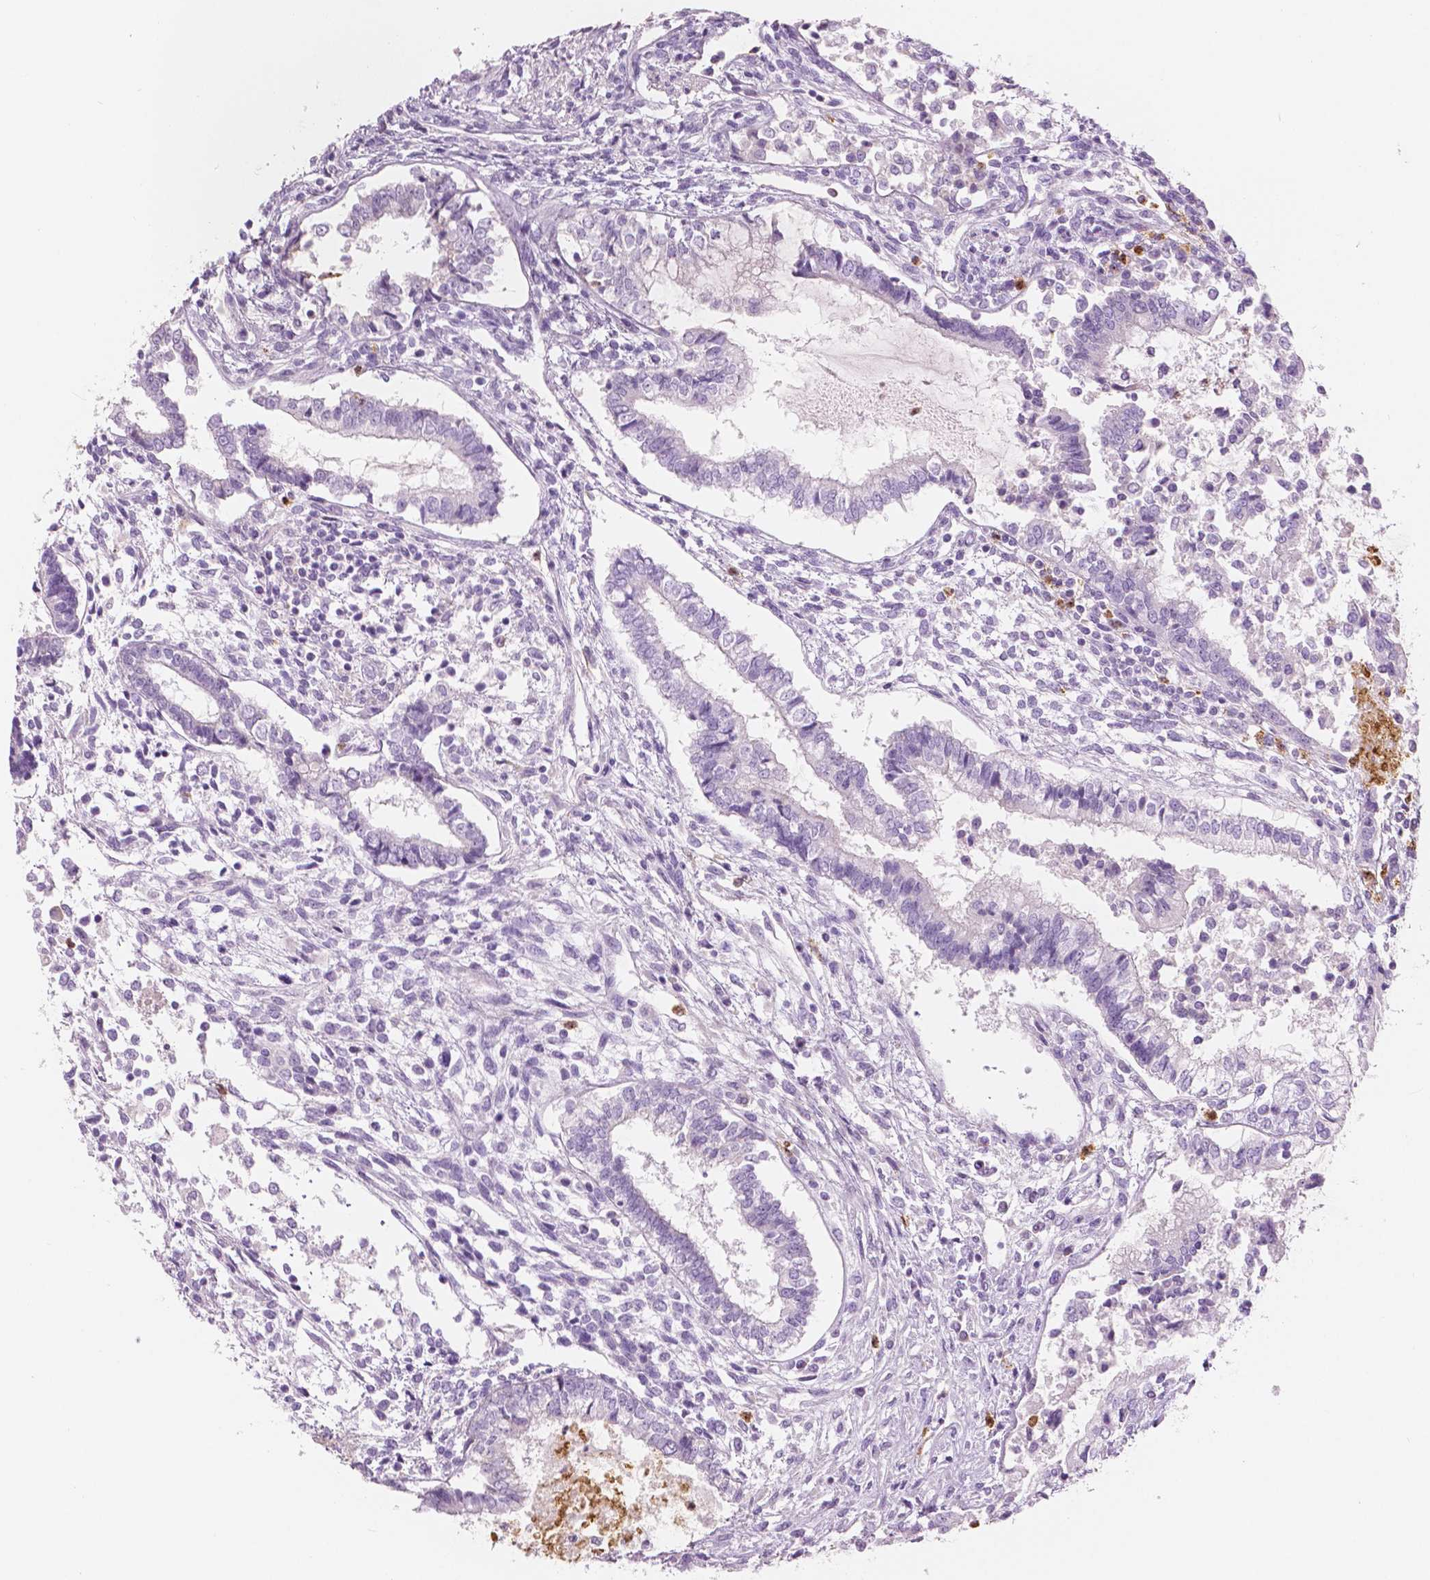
{"staining": {"intensity": "negative", "quantity": "none", "location": "none"}, "tissue": "testis cancer", "cell_type": "Tumor cells", "image_type": "cancer", "snomed": [{"axis": "morphology", "description": "Carcinoma, Embryonal, NOS"}, {"axis": "topography", "description": "Testis"}], "caption": "Immunohistochemistry image of human embryonal carcinoma (testis) stained for a protein (brown), which shows no staining in tumor cells.", "gene": "CXCR2", "patient": {"sex": "male", "age": 37}}